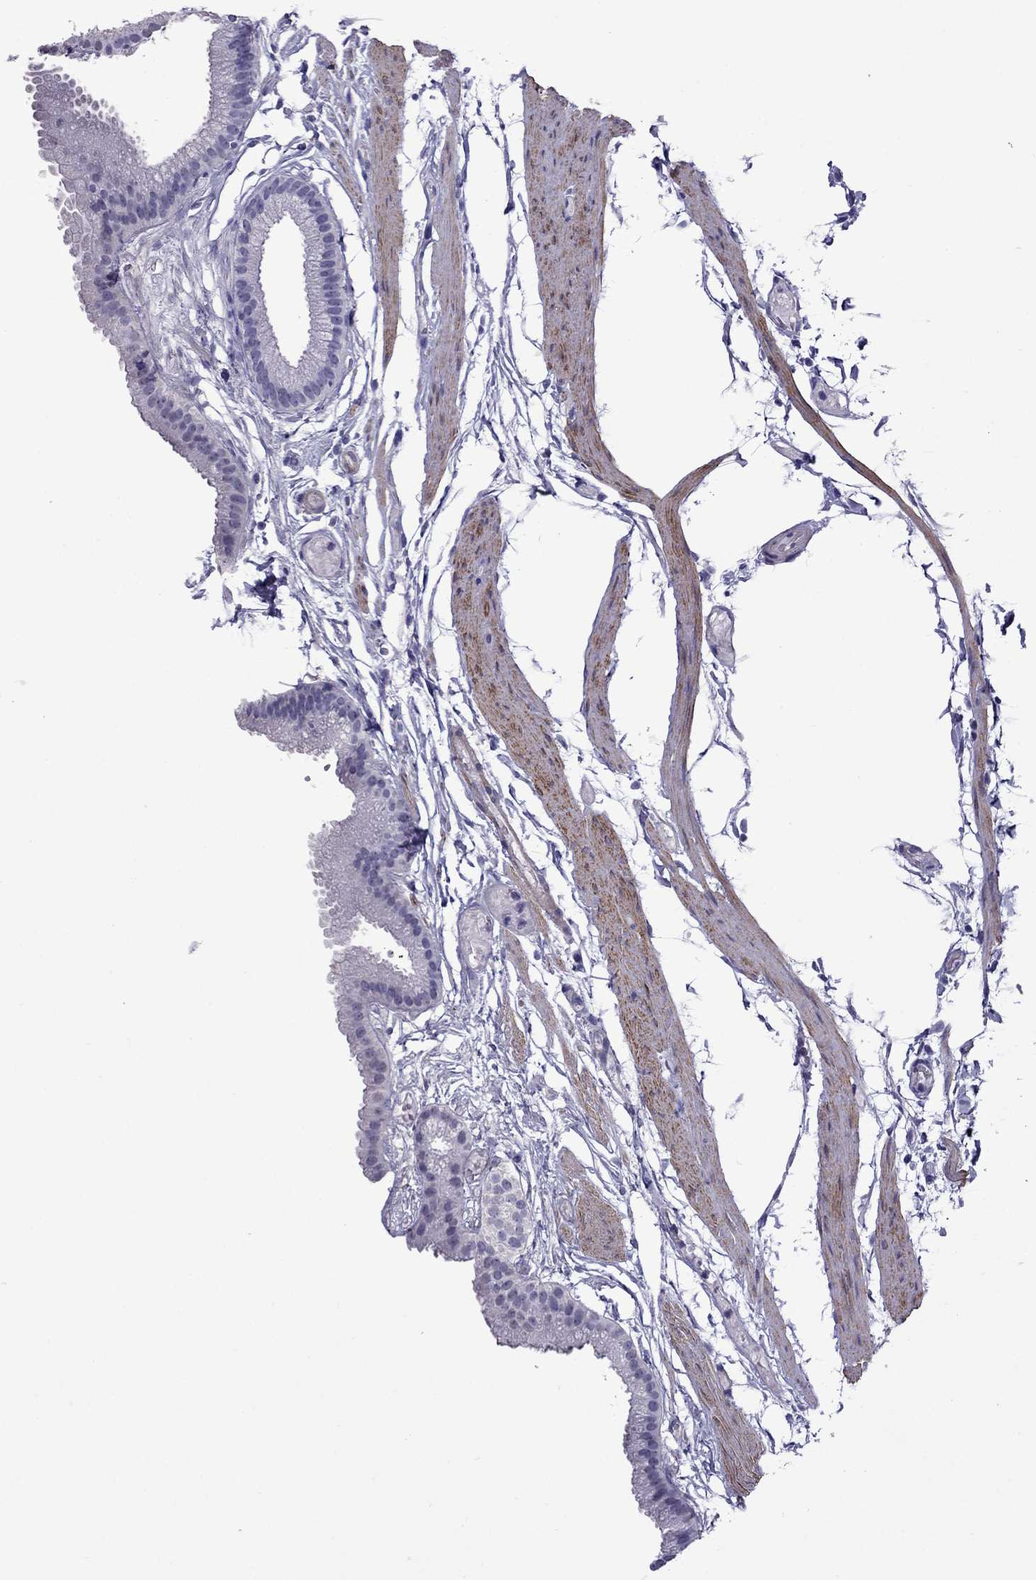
{"staining": {"intensity": "negative", "quantity": "none", "location": "none"}, "tissue": "gallbladder", "cell_type": "Glandular cells", "image_type": "normal", "snomed": [{"axis": "morphology", "description": "Normal tissue, NOS"}, {"axis": "topography", "description": "Gallbladder"}], "caption": "IHC of normal human gallbladder demonstrates no staining in glandular cells. Nuclei are stained in blue.", "gene": "CHRNA5", "patient": {"sex": "female", "age": 45}}